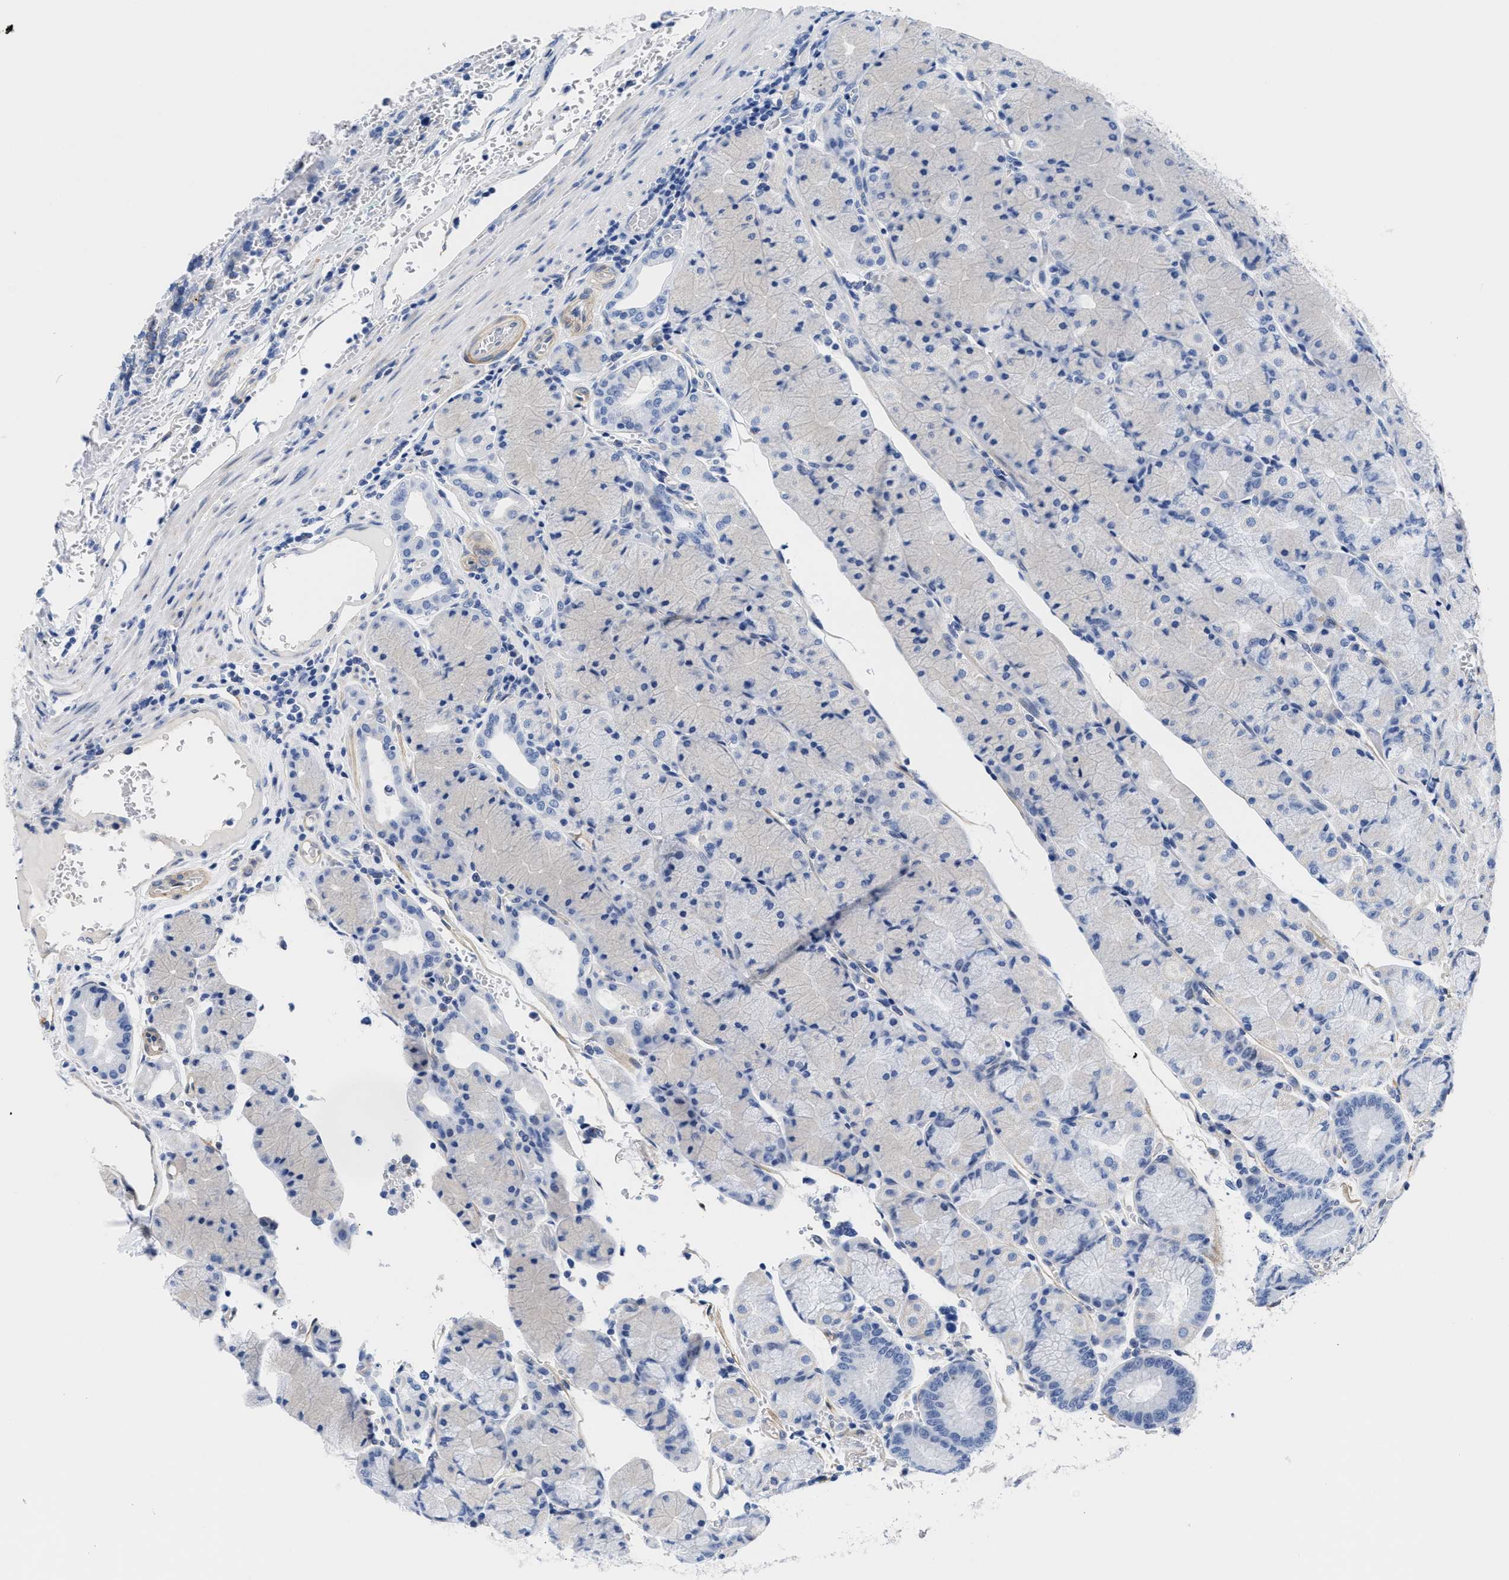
{"staining": {"intensity": "negative", "quantity": "none", "location": "none"}, "tissue": "stomach", "cell_type": "Glandular cells", "image_type": "normal", "snomed": [{"axis": "morphology", "description": "Normal tissue, NOS"}, {"axis": "morphology", "description": "Carcinoid, malignant, NOS"}, {"axis": "topography", "description": "Stomach, upper"}], "caption": "Stomach stained for a protein using IHC demonstrates no expression glandular cells.", "gene": "TRIM29", "patient": {"sex": "male", "age": 39}}